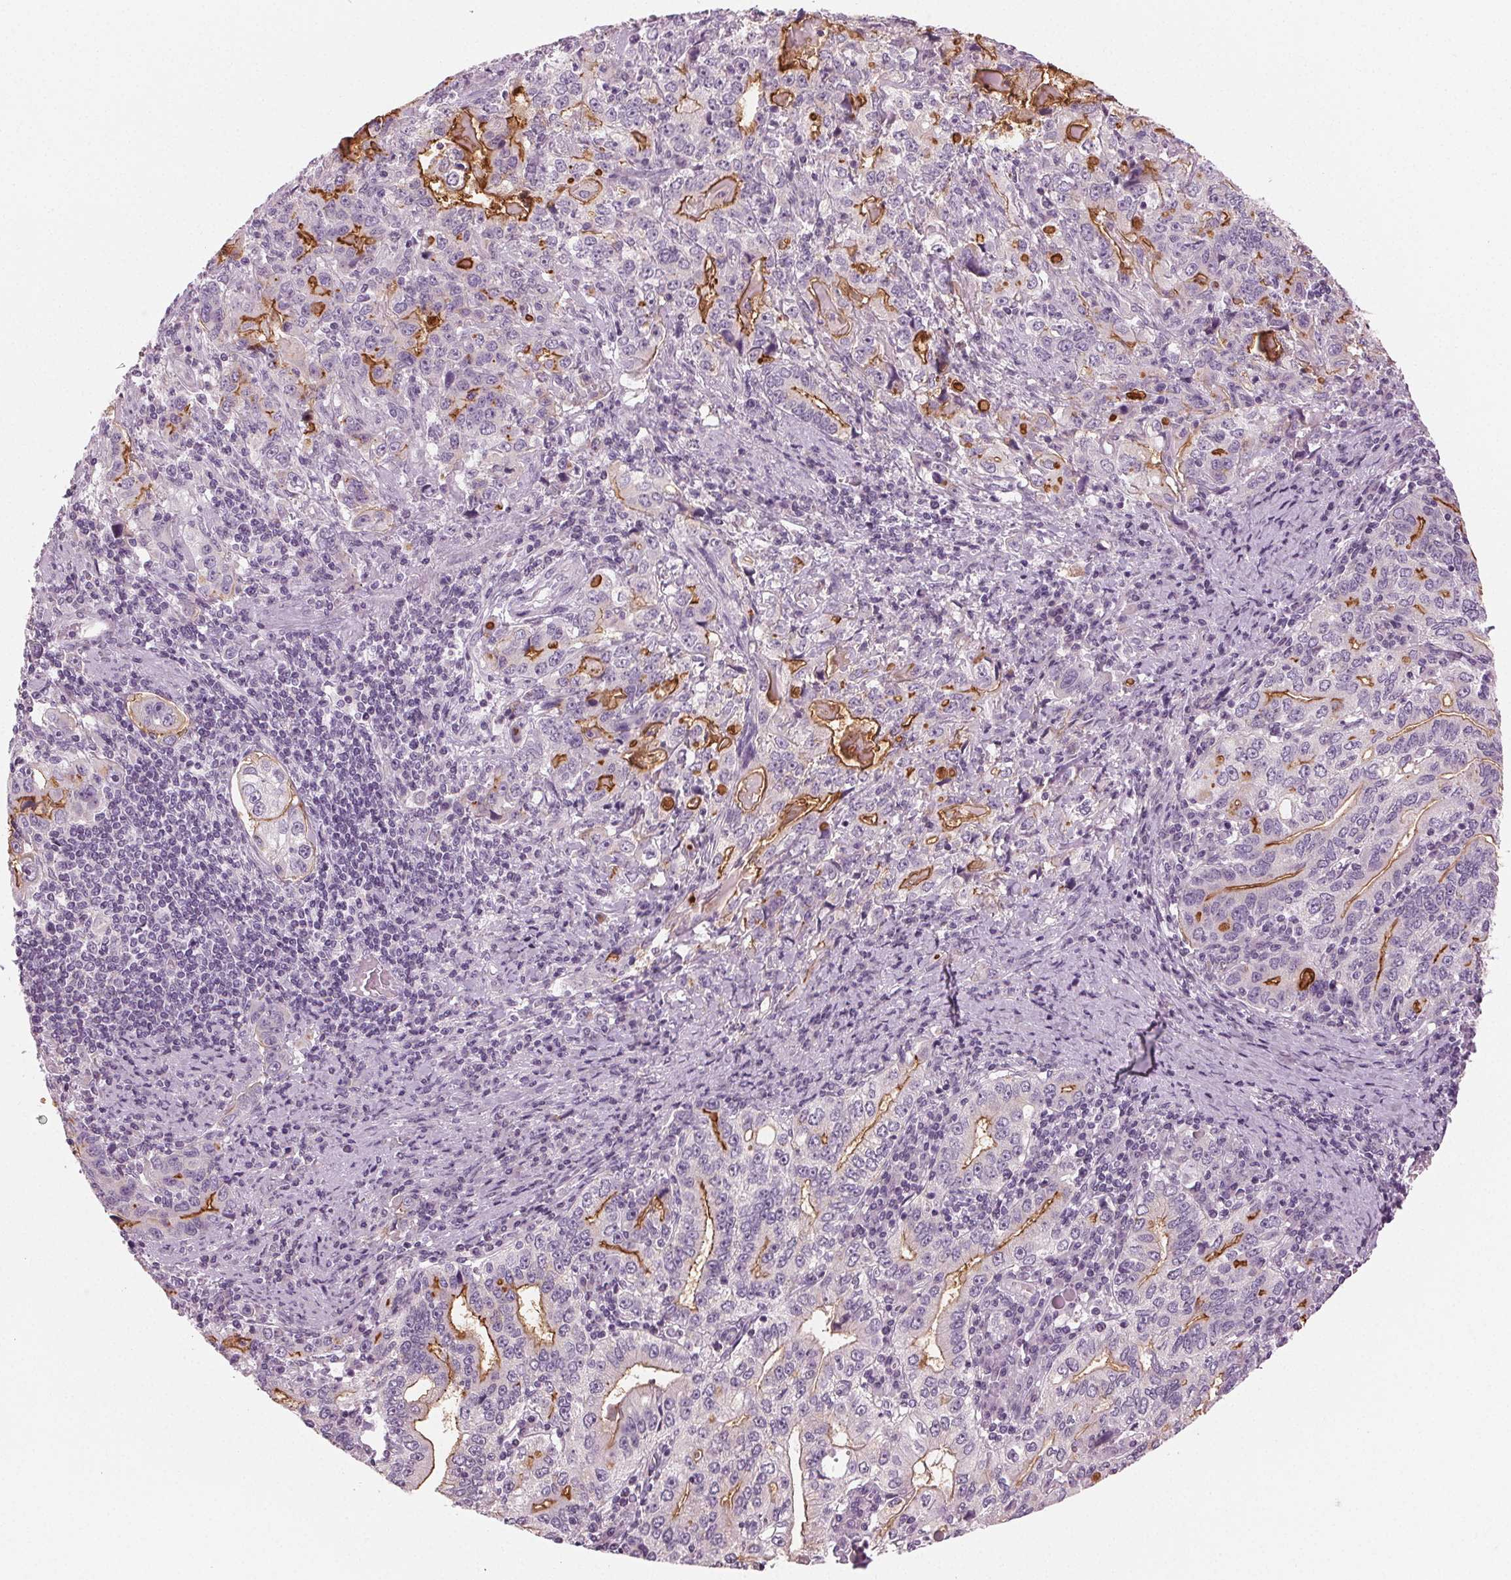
{"staining": {"intensity": "moderate", "quantity": "<25%", "location": "cytoplasmic/membranous"}, "tissue": "stomach cancer", "cell_type": "Tumor cells", "image_type": "cancer", "snomed": [{"axis": "morphology", "description": "Adenocarcinoma, NOS"}, {"axis": "topography", "description": "Stomach, lower"}], "caption": "An image of stomach cancer stained for a protein exhibits moderate cytoplasmic/membranous brown staining in tumor cells.", "gene": "PRAP1", "patient": {"sex": "female", "age": 72}}